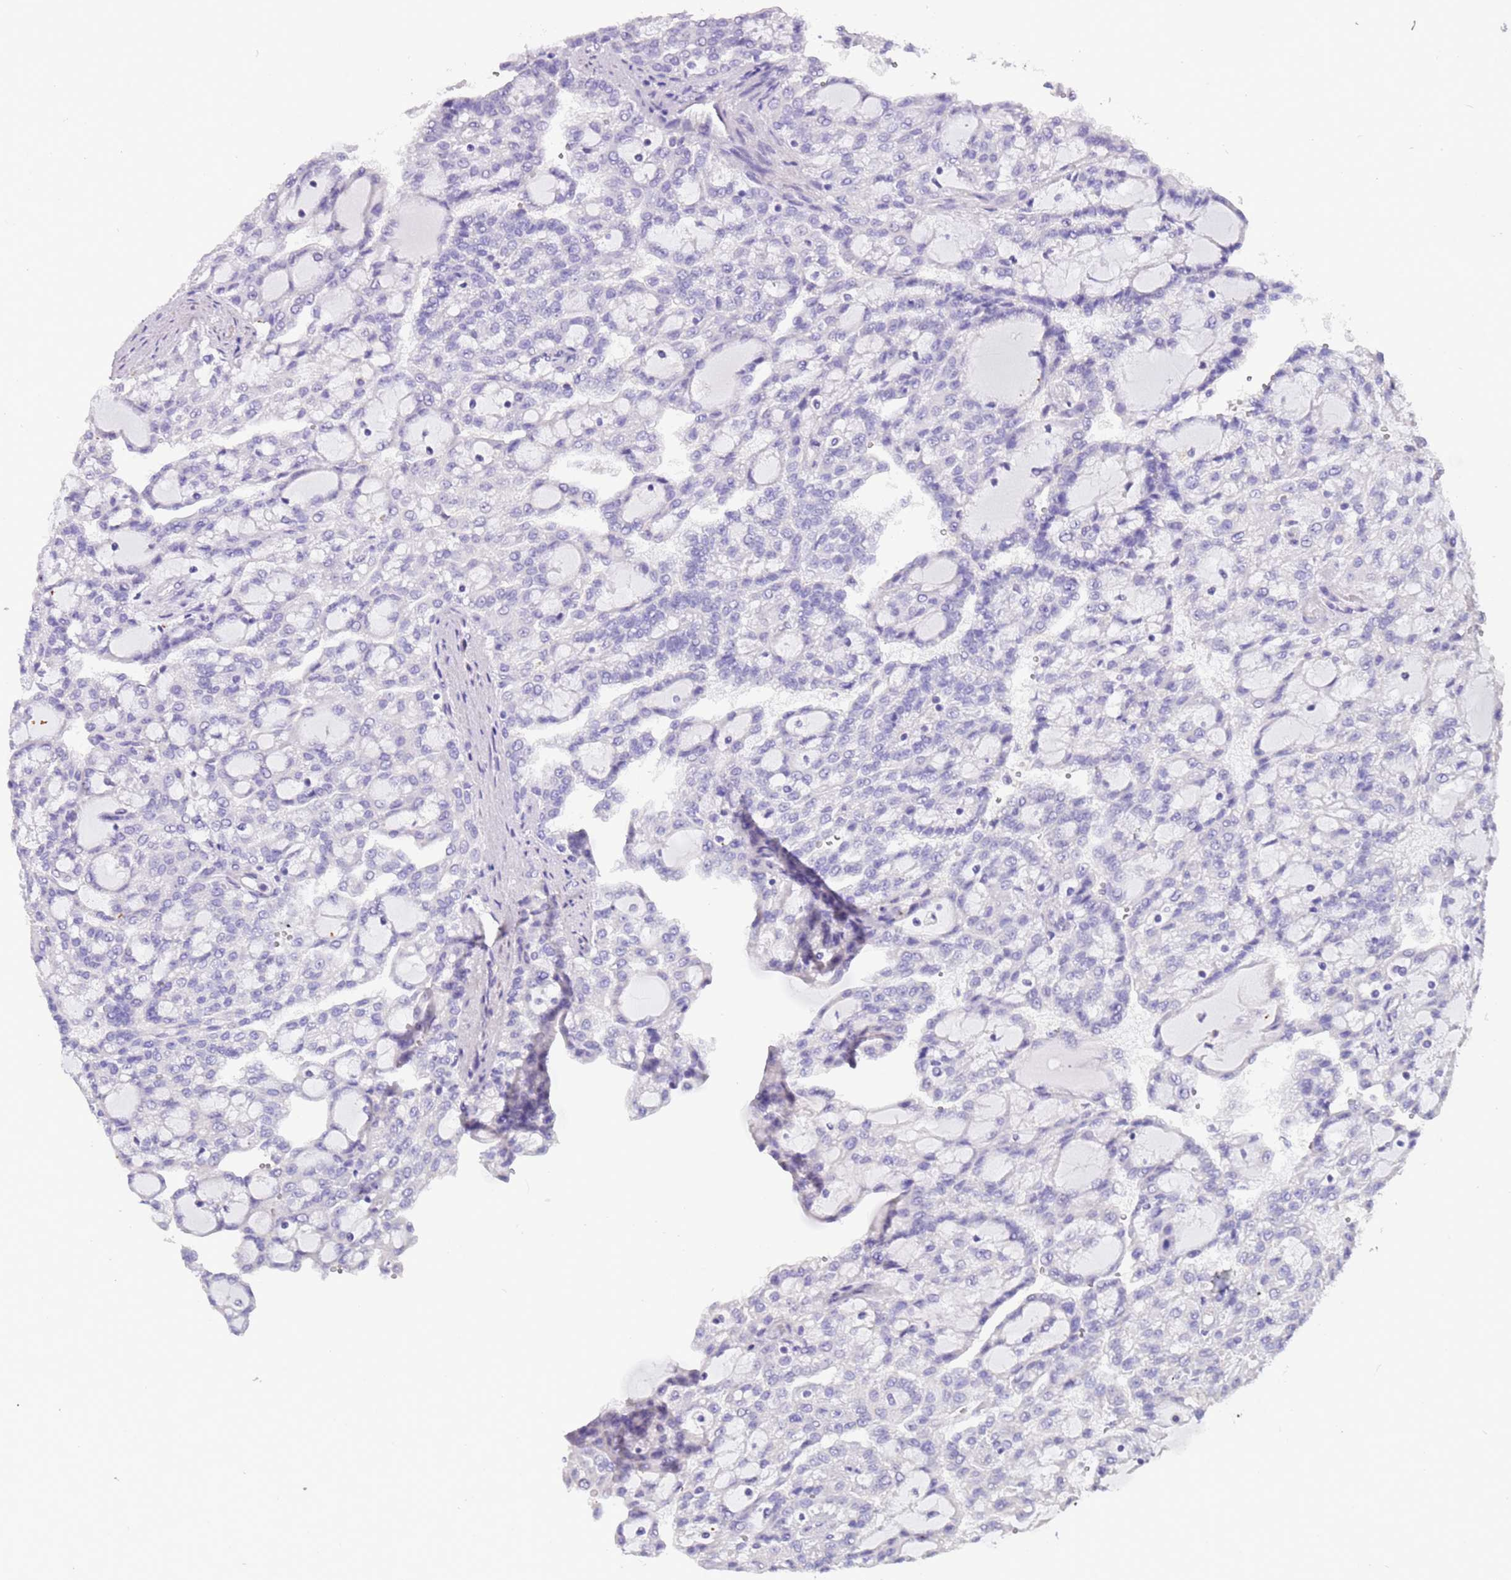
{"staining": {"intensity": "negative", "quantity": "none", "location": "none"}, "tissue": "renal cancer", "cell_type": "Tumor cells", "image_type": "cancer", "snomed": [{"axis": "morphology", "description": "Adenocarcinoma, NOS"}, {"axis": "topography", "description": "Kidney"}], "caption": "High magnification brightfield microscopy of renal adenocarcinoma stained with DAB (3,3'-diaminobenzidine) (brown) and counterstained with hematoxylin (blue): tumor cells show no significant staining.", "gene": "PCGF2", "patient": {"sex": "male", "age": 63}}